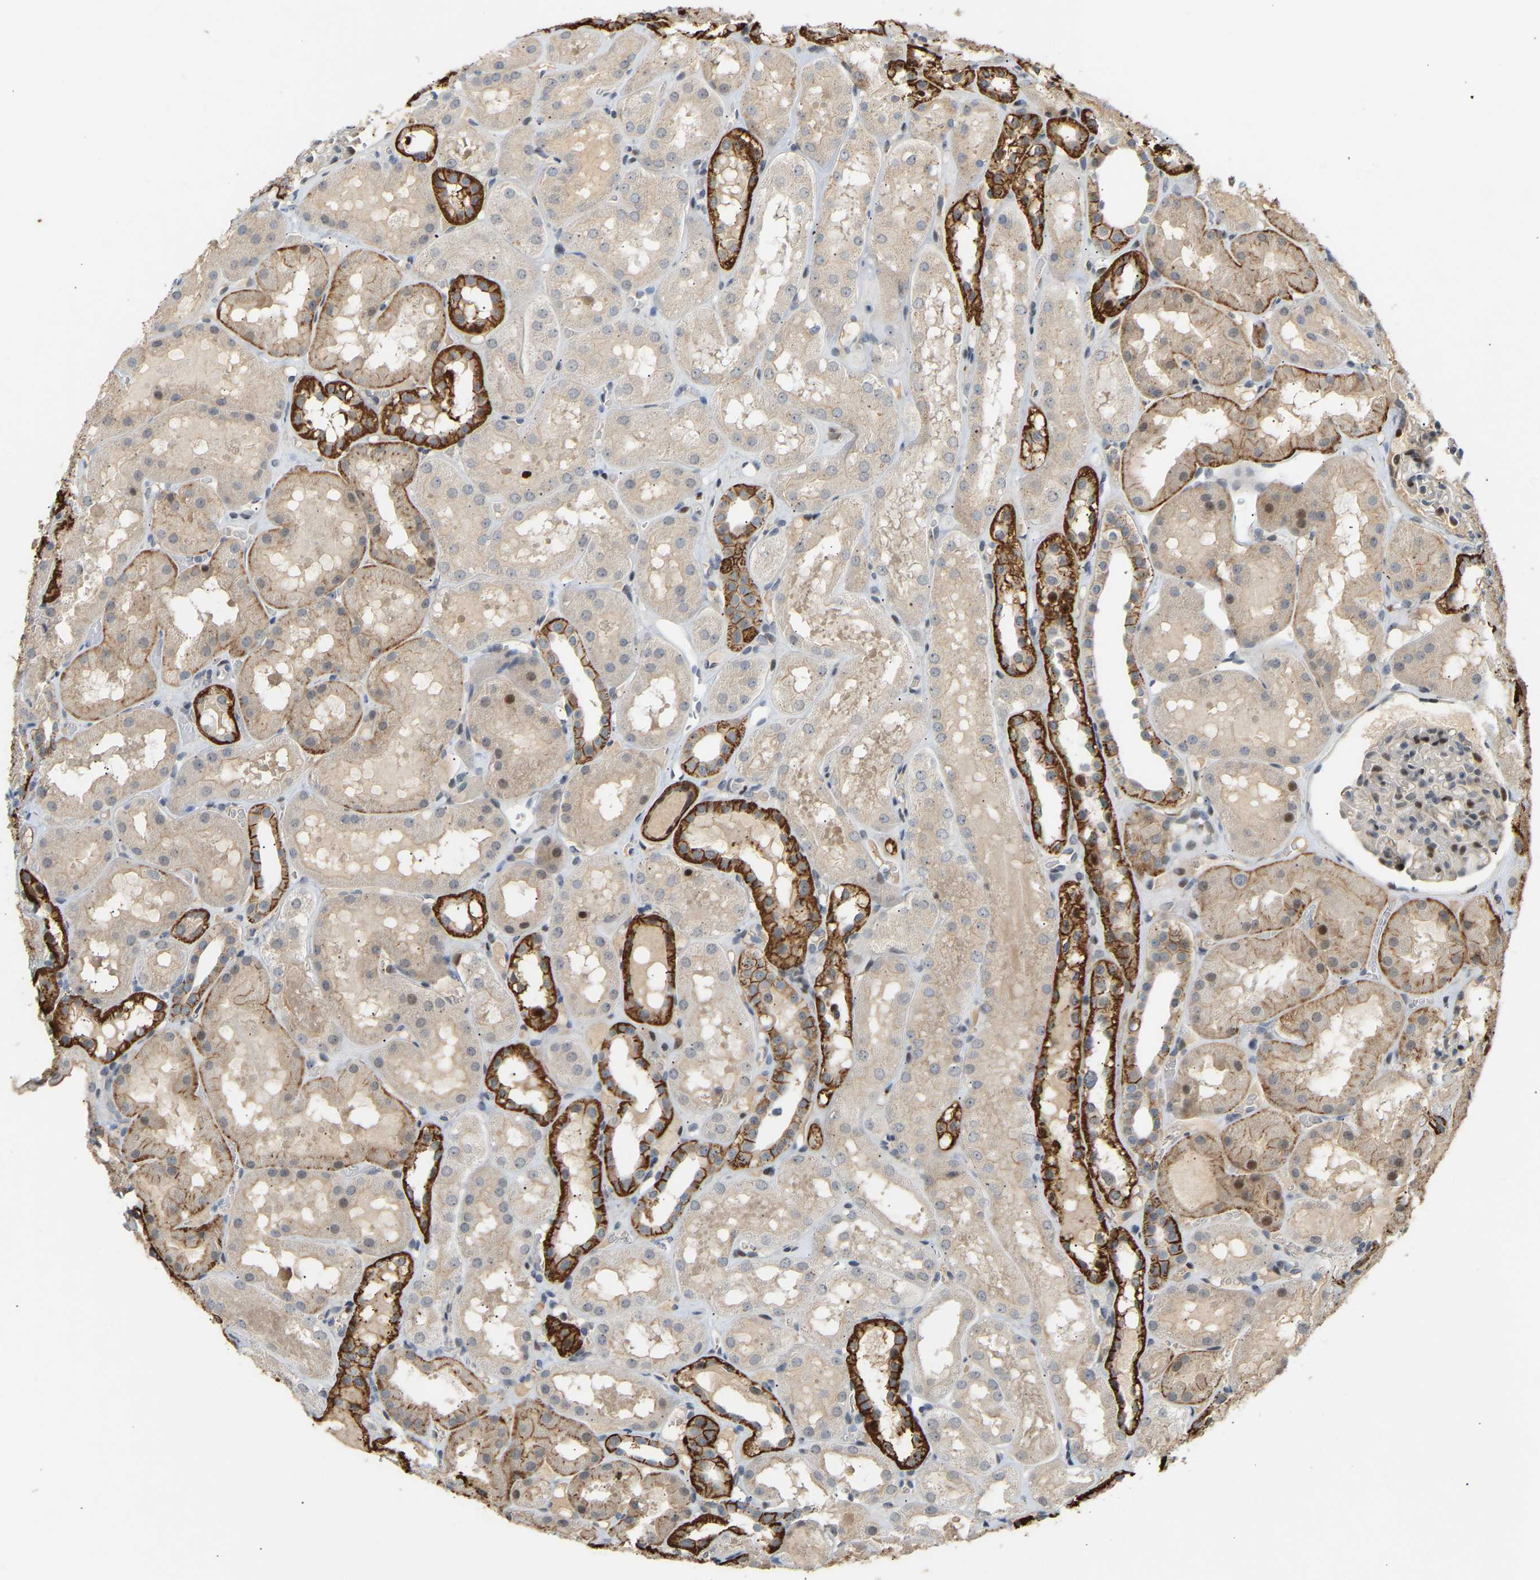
{"staining": {"intensity": "negative", "quantity": "none", "location": "none"}, "tissue": "kidney", "cell_type": "Cells in glomeruli", "image_type": "normal", "snomed": [{"axis": "morphology", "description": "Normal tissue, NOS"}, {"axis": "topography", "description": "Kidney"}, {"axis": "topography", "description": "Urinary bladder"}], "caption": "A high-resolution histopathology image shows IHC staining of benign kidney, which demonstrates no significant staining in cells in glomeruli. Brightfield microscopy of IHC stained with DAB (brown) and hematoxylin (blue), captured at high magnification.", "gene": "PTPN4", "patient": {"sex": "male", "age": 16}}